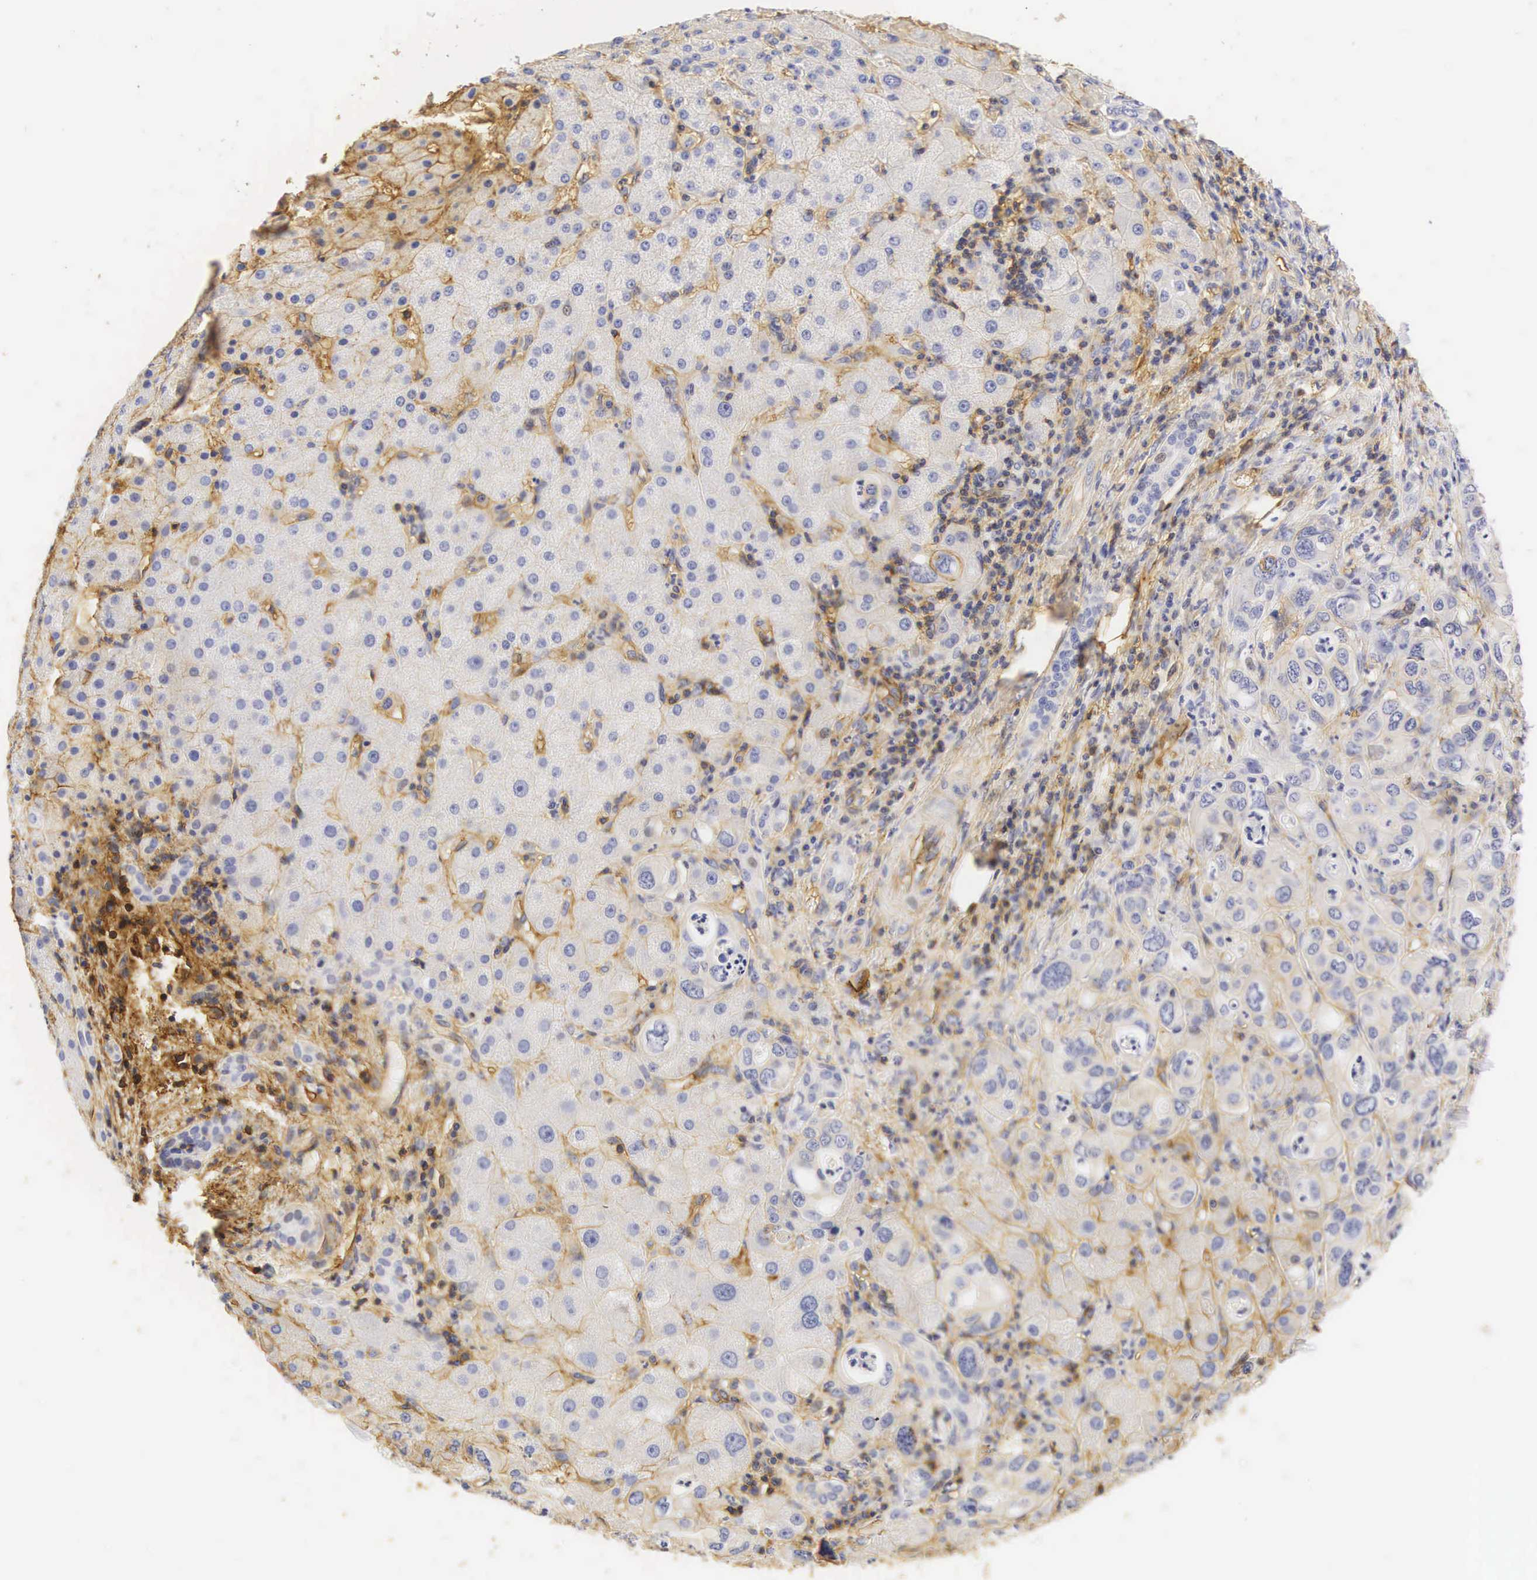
{"staining": {"intensity": "negative", "quantity": "none", "location": "none"}, "tissue": "liver cancer", "cell_type": "Tumor cells", "image_type": "cancer", "snomed": [{"axis": "morphology", "description": "Cholangiocarcinoma"}, {"axis": "topography", "description": "Liver"}], "caption": "The micrograph reveals no staining of tumor cells in liver cancer (cholangiocarcinoma).", "gene": "CD99", "patient": {"sex": "female", "age": 79}}